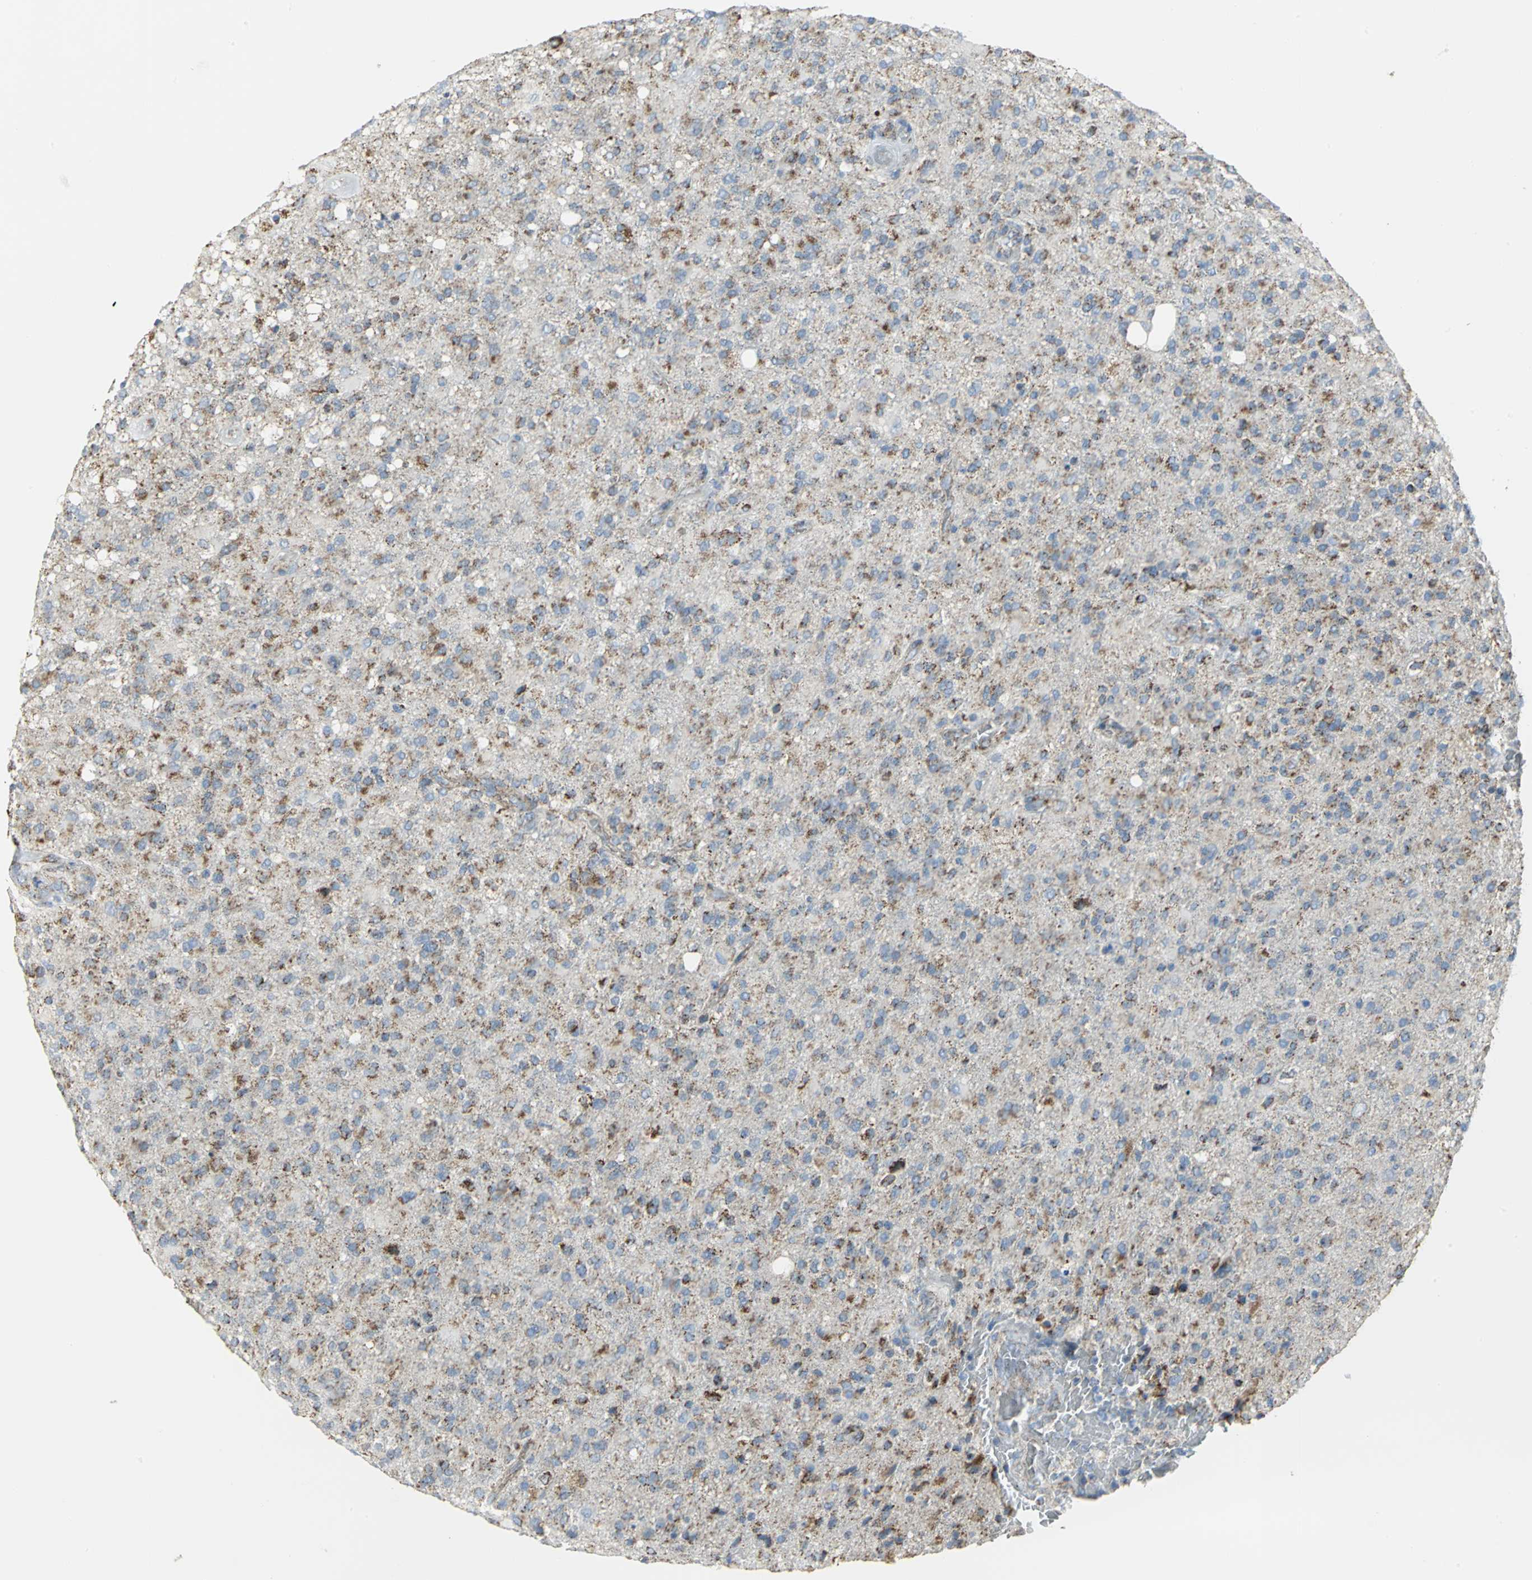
{"staining": {"intensity": "moderate", "quantity": "25%-75%", "location": "cytoplasmic/membranous"}, "tissue": "glioma", "cell_type": "Tumor cells", "image_type": "cancer", "snomed": [{"axis": "morphology", "description": "Glioma, malignant, High grade"}, {"axis": "topography", "description": "Brain"}], "caption": "Brown immunohistochemical staining in malignant glioma (high-grade) reveals moderate cytoplasmic/membranous positivity in approximately 25%-75% of tumor cells.", "gene": "NTRK1", "patient": {"sex": "male", "age": 71}}